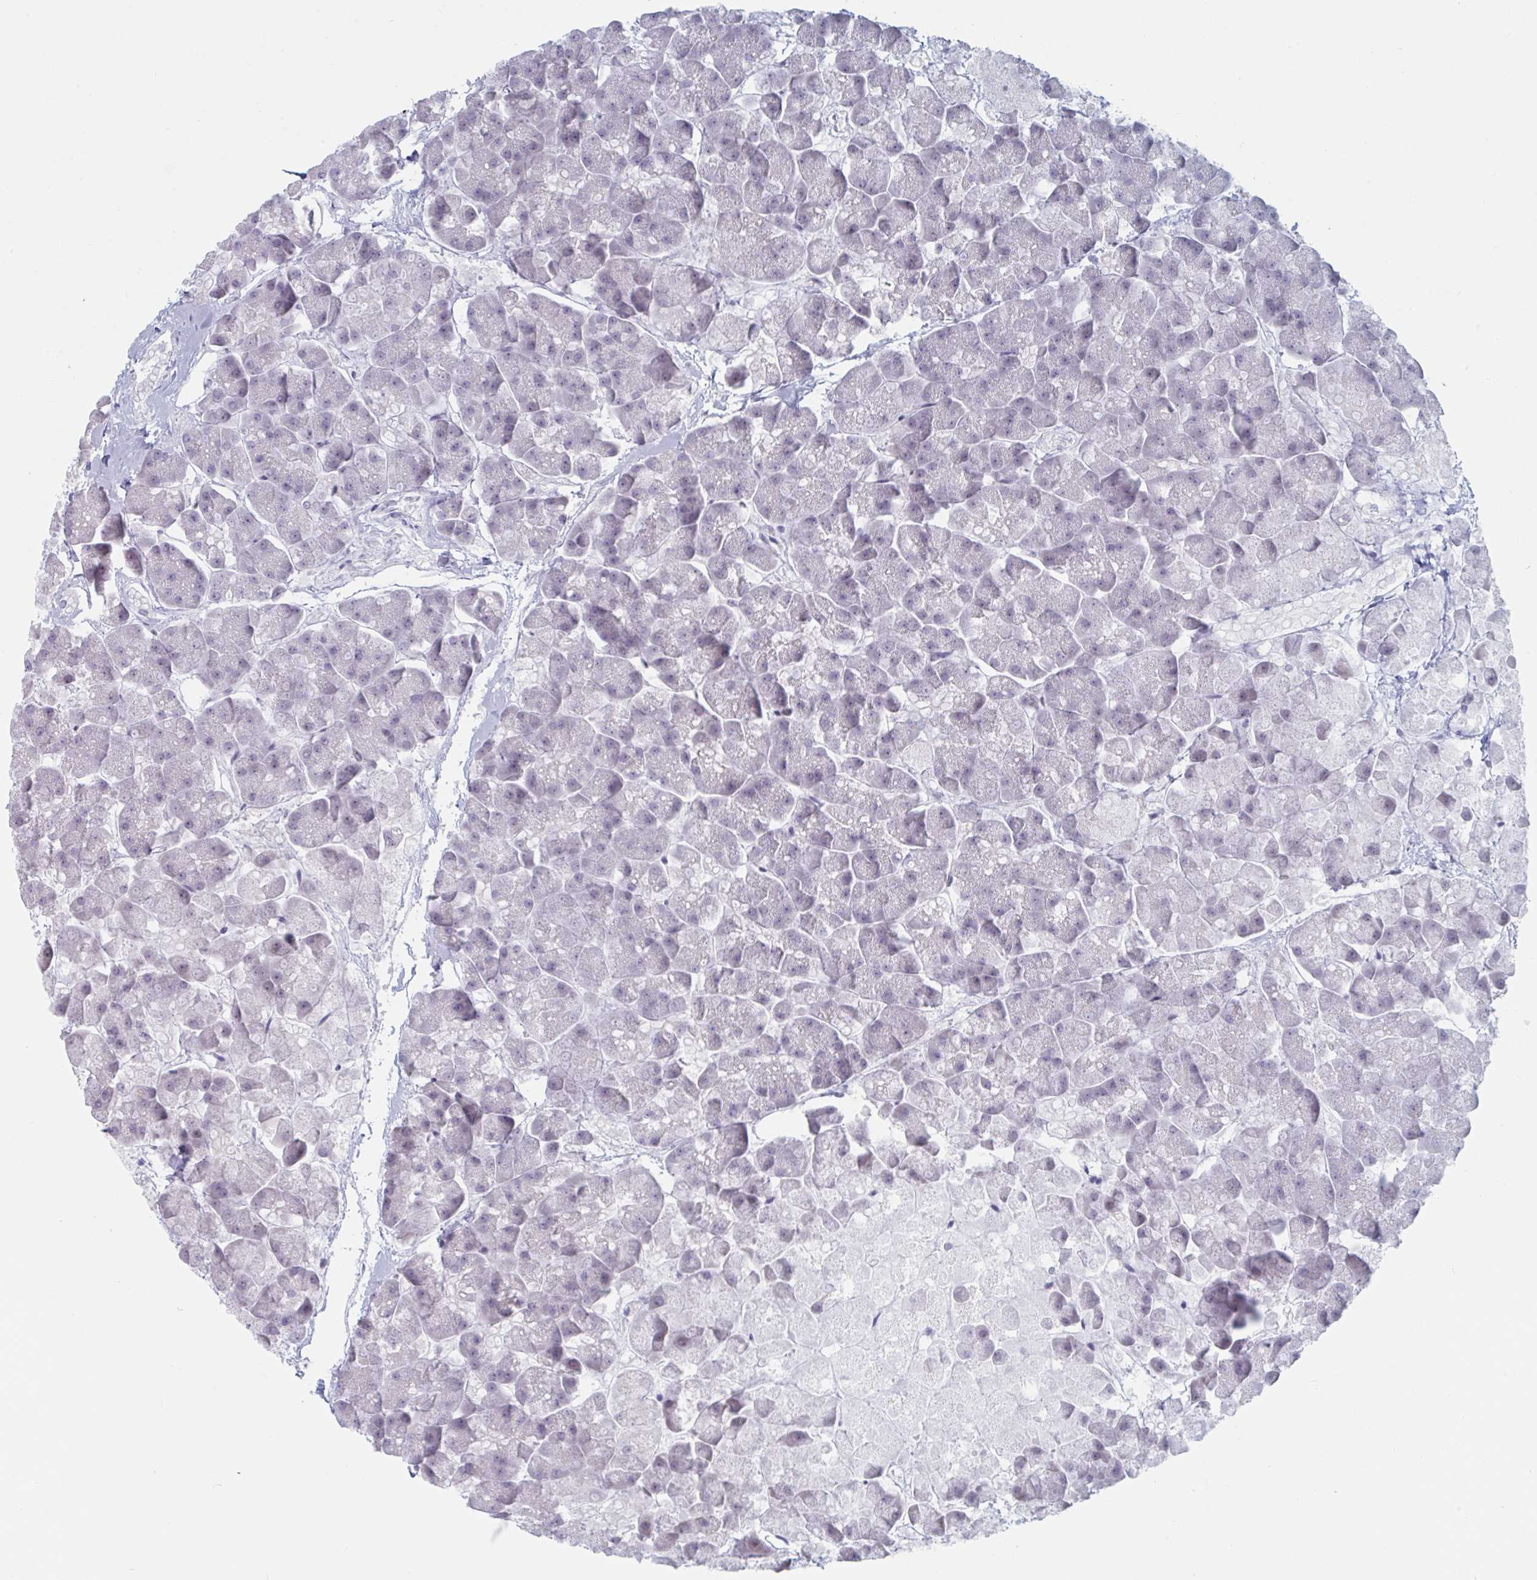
{"staining": {"intensity": "negative", "quantity": "none", "location": "none"}, "tissue": "pancreas", "cell_type": "Exocrine glandular cells", "image_type": "normal", "snomed": [{"axis": "morphology", "description": "Normal tissue, NOS"}, {"axis": "topography", "description": "Pancreas"}, {"axis": "topography", "description": "Peripheral nerve tissue"}], "caption": "A micrograph of human pancreas is negative for staining in exocrine glandular cells. Nuclei are stained in blue.", "gene": "NR1H2", "patient": {"sex": "male", "age": 54}}